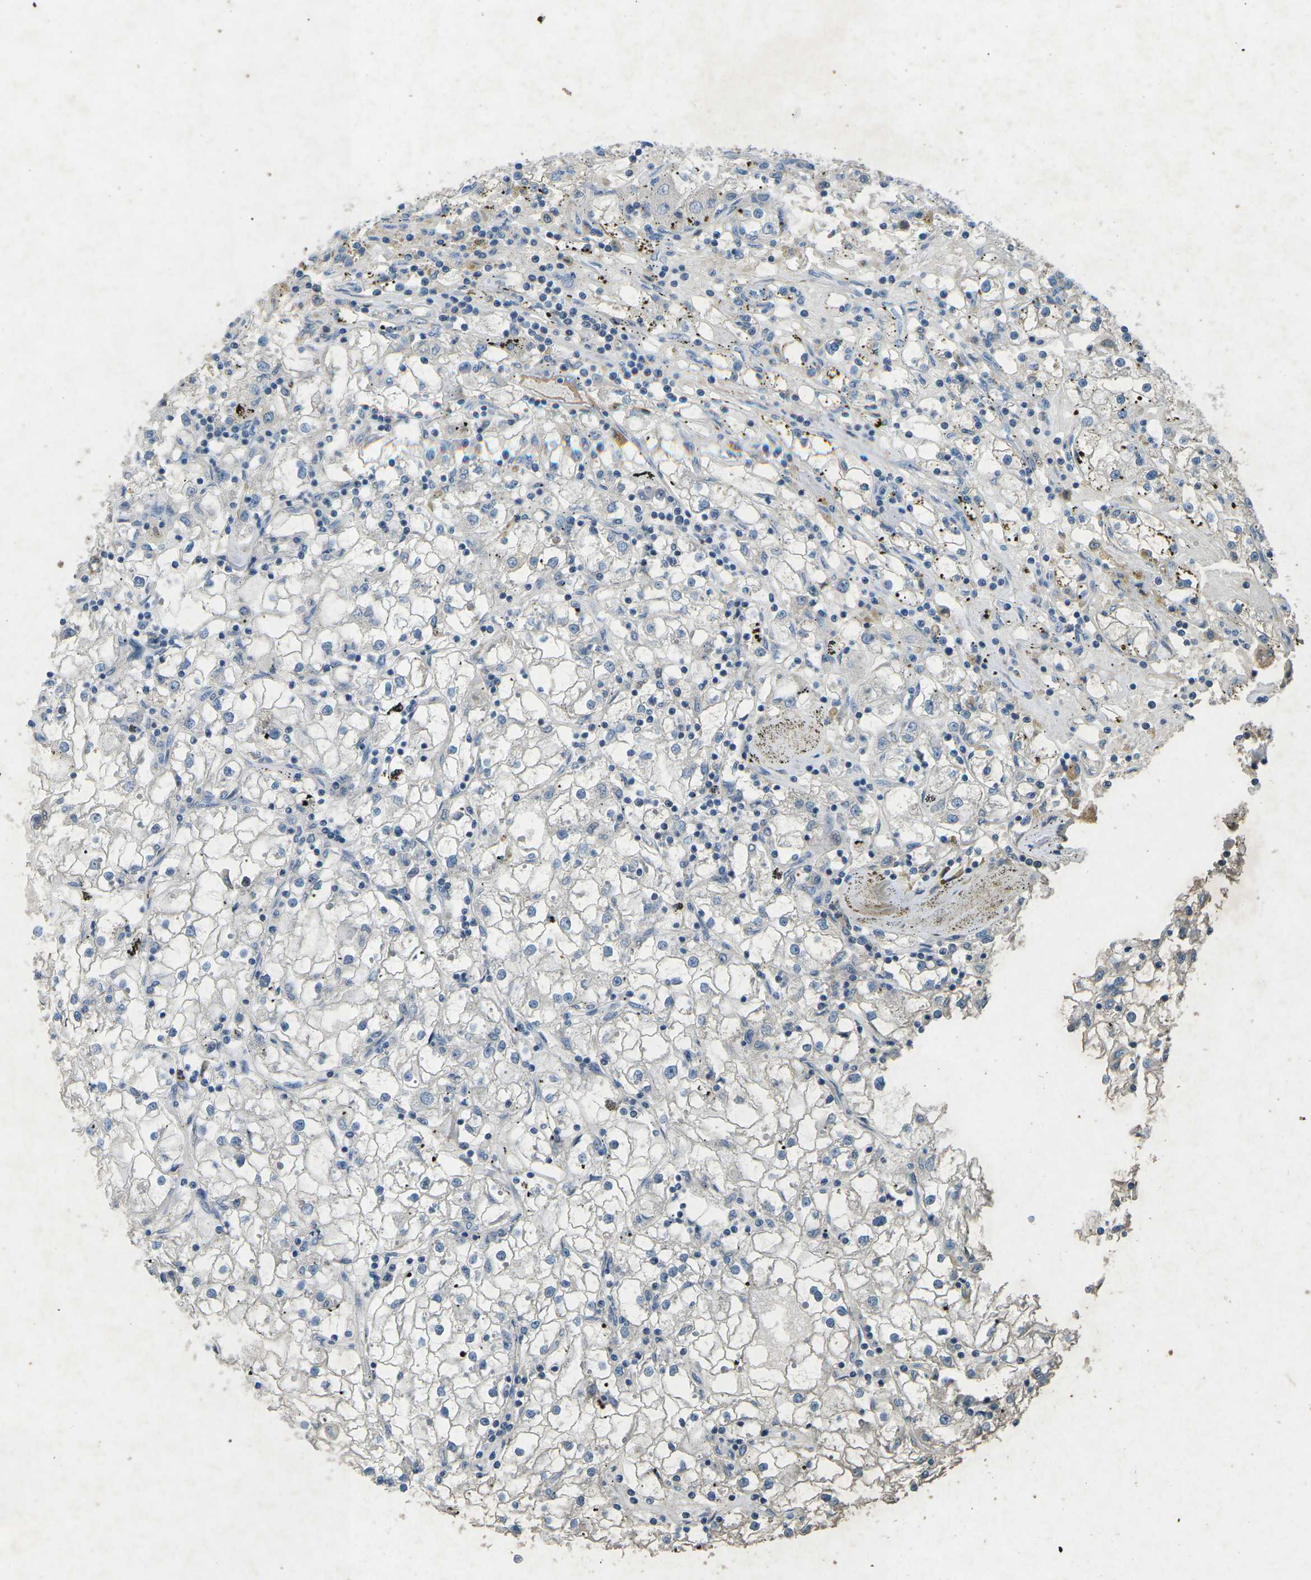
{"staining": {"intensity": "negative", "quantity": "none", "location": "none"}, "tissue": "renal cancer", "cell_type": "Tumor cells", "image_type": "cancer", "snomed": [{"axis": "morphology", "description": "Adenocarcinoma, NOS"}, {"axis": "topography", "description": "Kidney"}], "caption": "Immunohistochemical staining of renal adenocarcinoma shows no significant positivity in tumor cells.", "gene": "A1BG", "patient": {"sex": "male", "age": 56}}